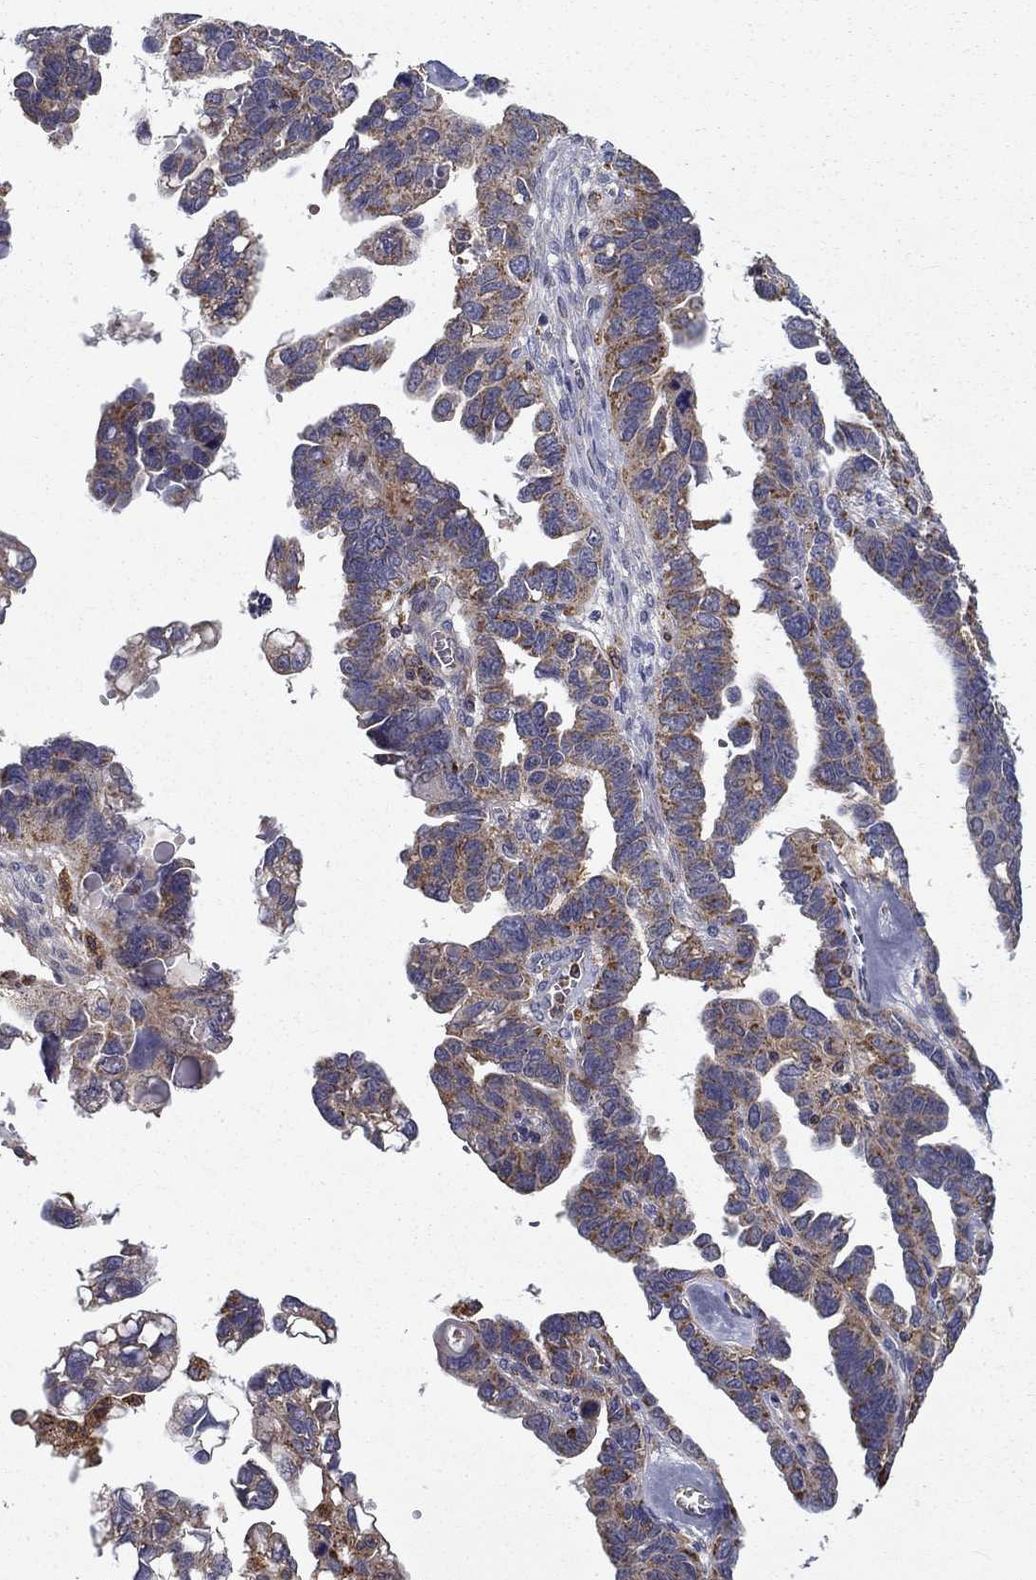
{"staining": {"intensity": "moderate", "quantity": "<25%", "location": "cytoplasmic/membranous"}, "tissue": "ovarian cancer", "cell_type": "Tumor cells", "image_type": "cancer", "snomed": [{"axis": "morphology", "description": "Cystadenocarcinoma, serous, NOS"}, {"axis": "topography", "description": "Ovary"}], "caption": "DAB (3,3'-diaminobenzidine) immunohistochemical staining of human serous cystadenocarcinoma (ovarian) displays moderate cytoplasmic/membranous protein positivity in approximately <25% of tumor cells. The protein of interest is shown in brown color, while the nuclei are stained blue.", "gene": "ALDH4A1", "patient": {"sex": "female", "age": 69}}